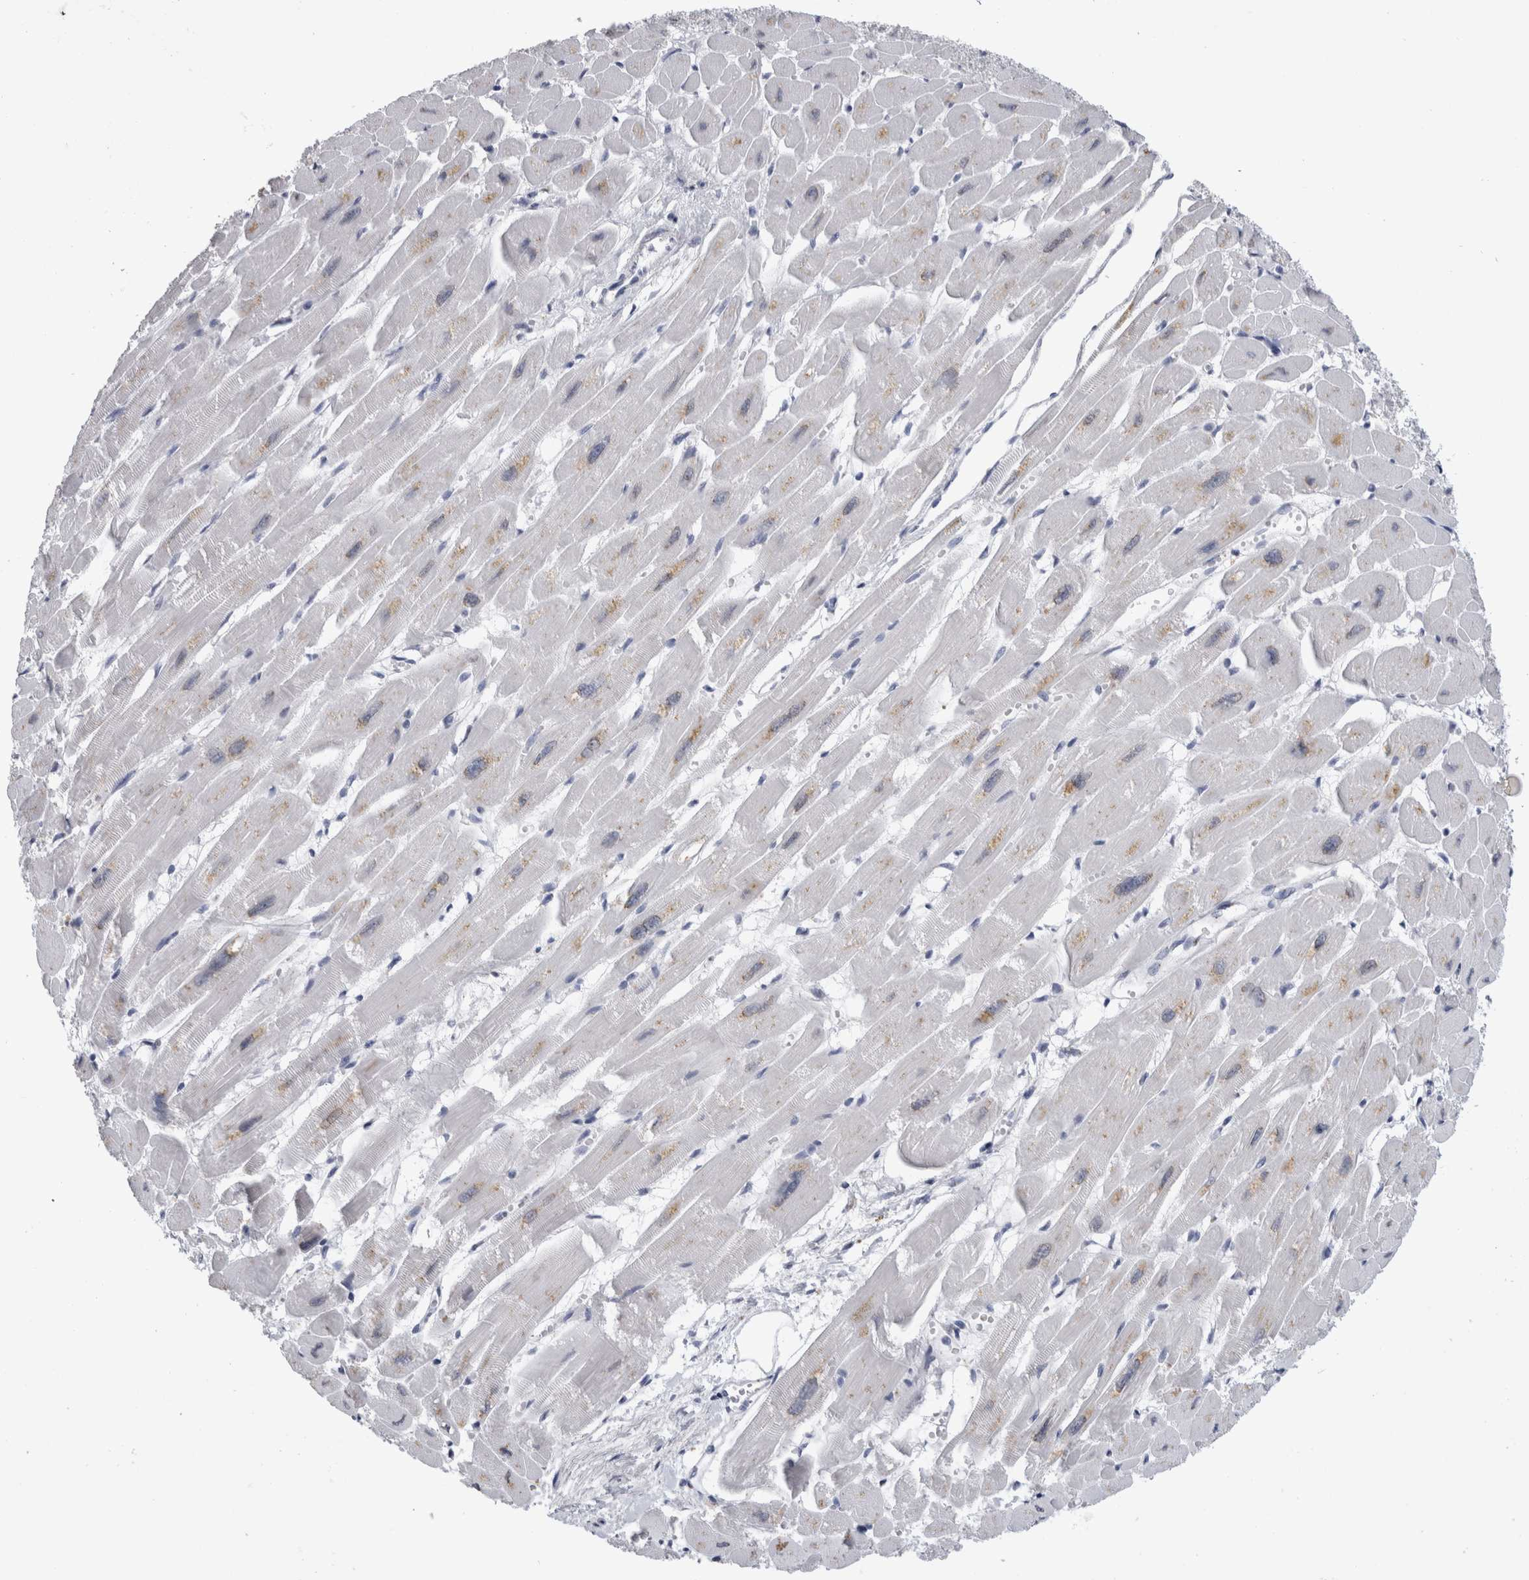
{"staining": {"intensity": "weak", "quantity": "25%-75%", "location": "cytoplasmic/membranous"}, "tissue": "heart muscle", "cell_type": "Cardiomyocytes", "image_type": "normal", "snomed": [{"axis": "morphology", "description": "Normal tissue, NOS"}, {"axis": "topography", "description": "Heart"}], "caption": "Protein analysis of unremarkable heart muscle reveals weak cytoplasmic/membranous positivity in approximately 25%-75% of cardiomyocytes.", "gene": "AKAP9", "patient": {"sex": "female", "age": 54}}